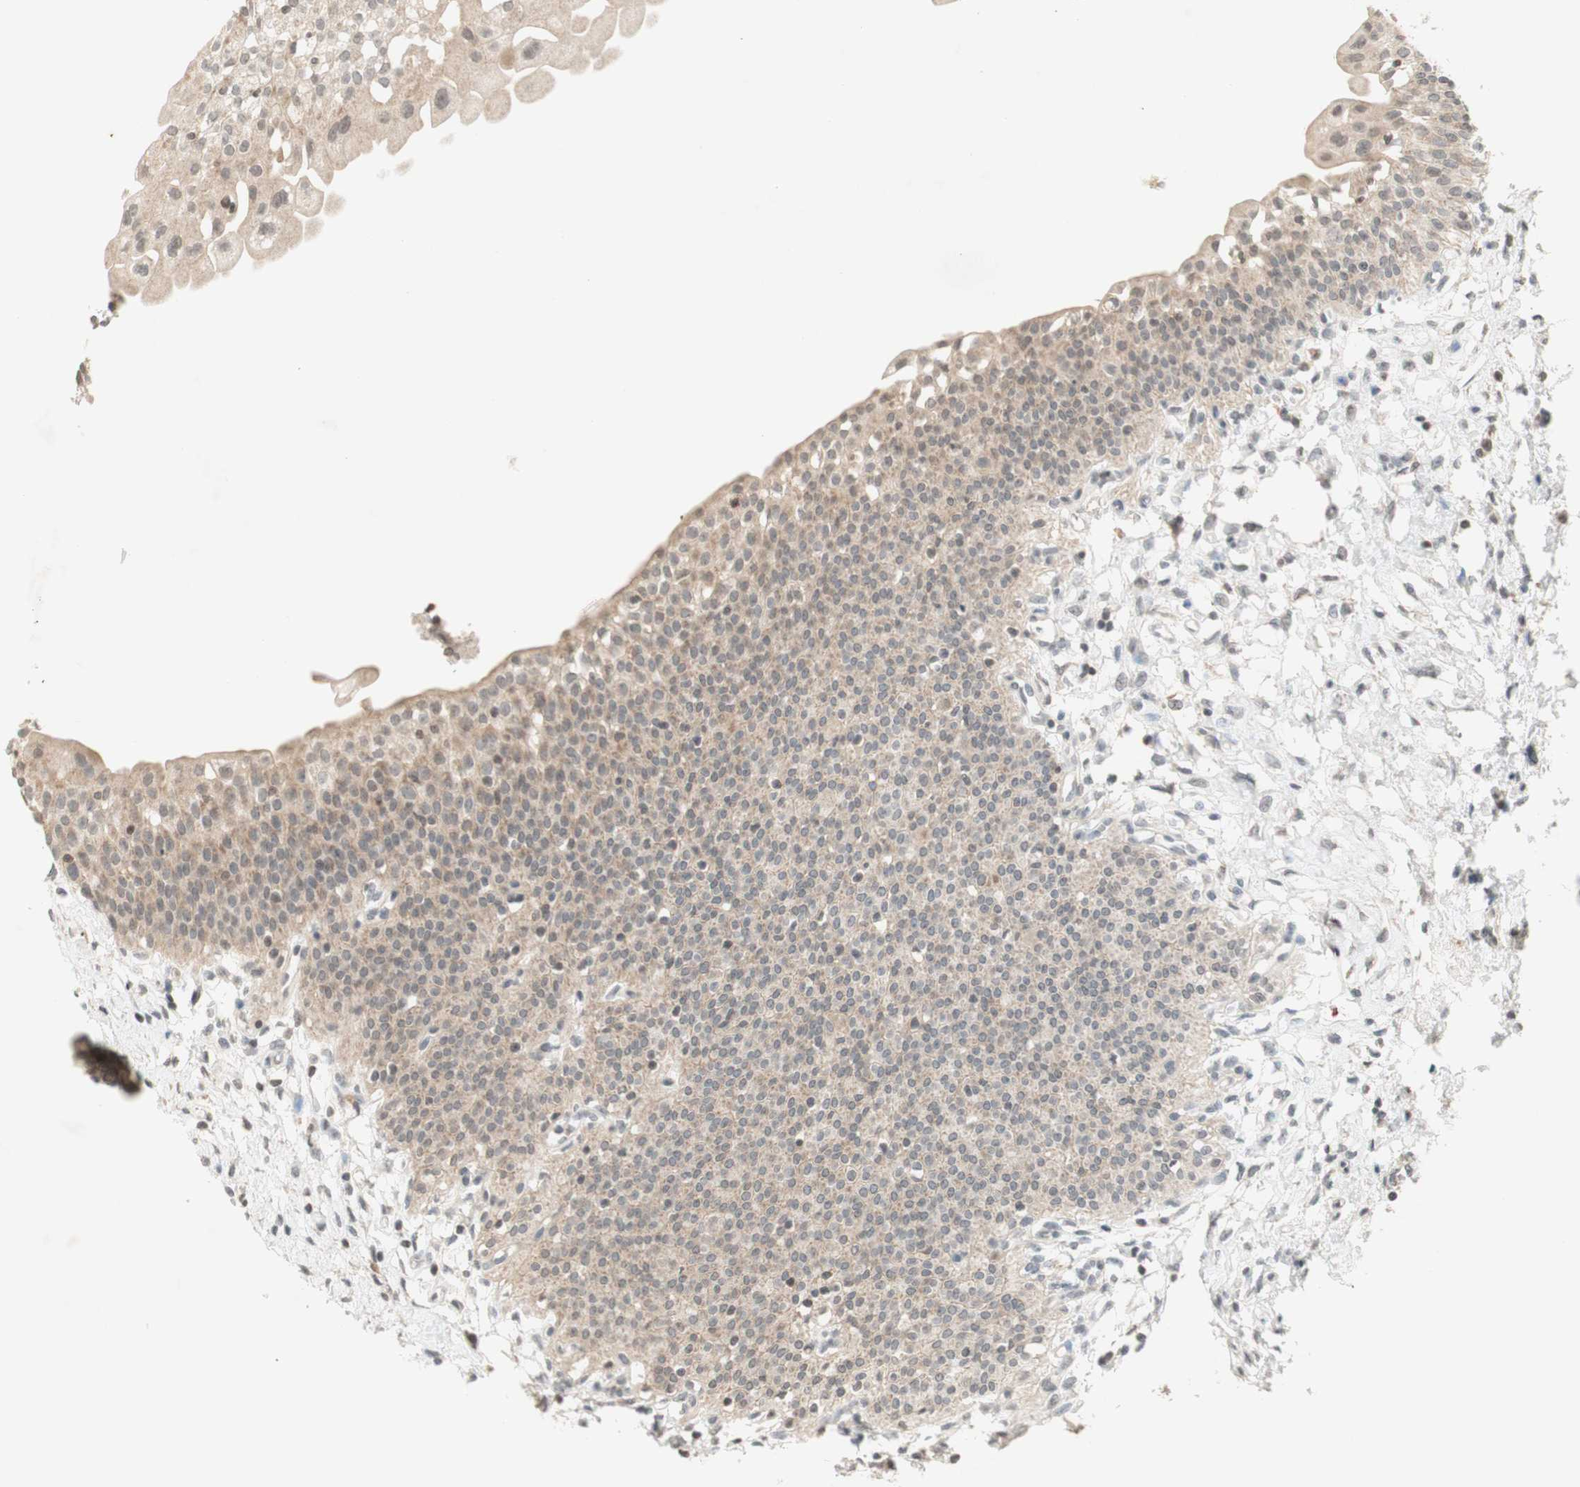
{"staining": {"intensity": "weak", "quantity": ">75%", "location": "cytoplasmic/membranous"}, "tissue": "urinary bladder", "cell_type": "Urothelial cells", "image_type": "normal", "snomed": [{"axis": "morphology", "description": "Normal tissue, NOS"}, {"axis": "topography", "description": "Urinary bladder"}], "caption": "This histopathology image displays benign urinary bladder stained with immunohistochemistry to label a protein in brown. The cytoplasmic/membranous of urothelial cells show weak positivity for the protein. Nuclei are counter-stained blue.", "gene": "GLI1", "patient": {"sex": "male", "age": 55}}